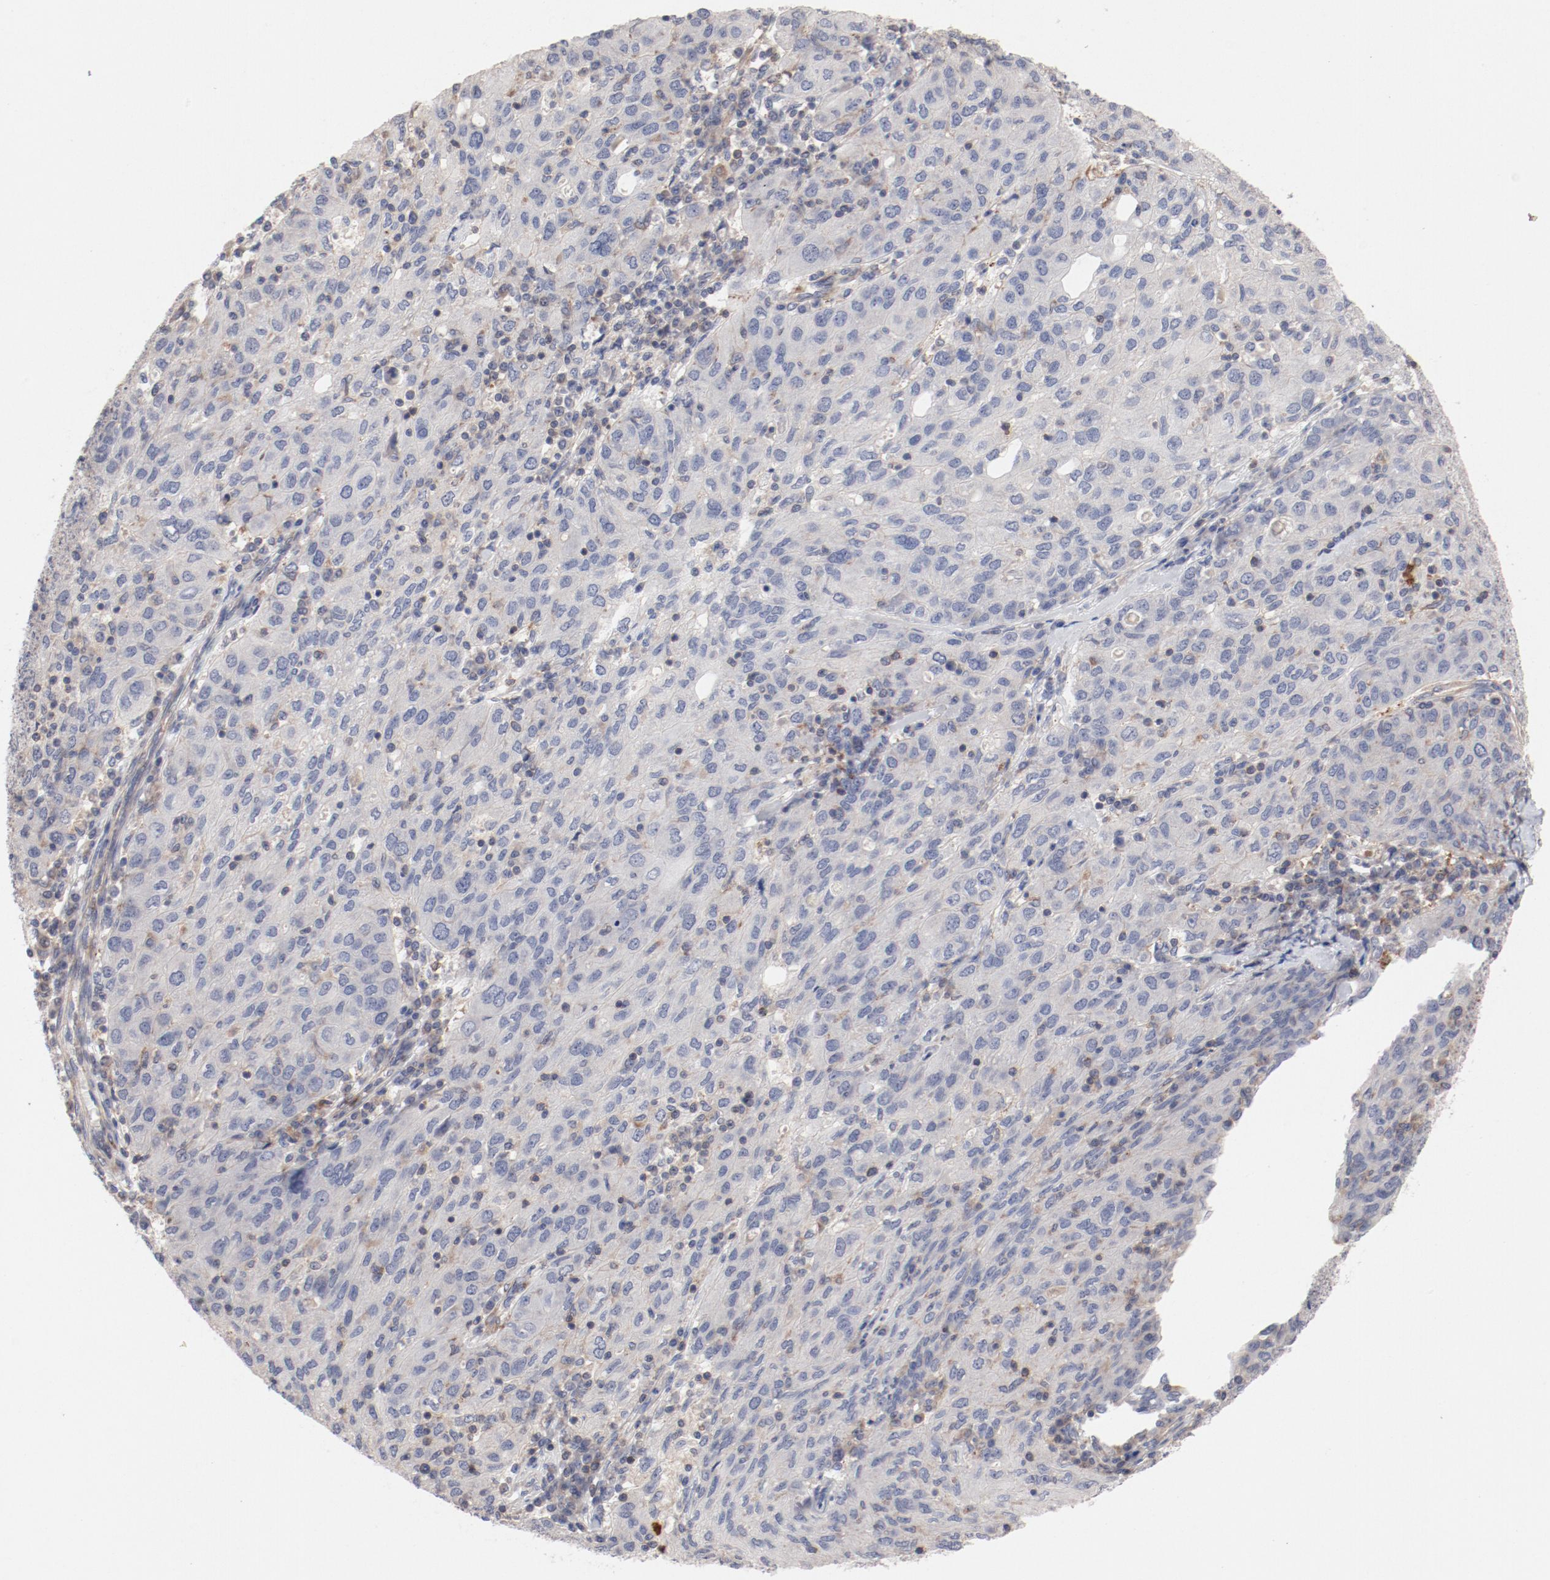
{"staining": {"intensity": "weak", "quantity": "<25%", "location": "cytoplasmic/membranous"}, "tissue": "ovarian cancer", "cell_type": "Tumor cells", "image_type": "cancer", "snomed": [{"axis": "morphology", "description": "Carcinoma, endometroid"}, {"axis": "topography", "description": "Ovary"}], "caption": "Endometroid carcinoma (ovarian) stained for a protein using immunohistochemistry (IHC) displays no staining tumor cells.", "gene": "CBL", "patient": {"sex": "female", "age": 50}}